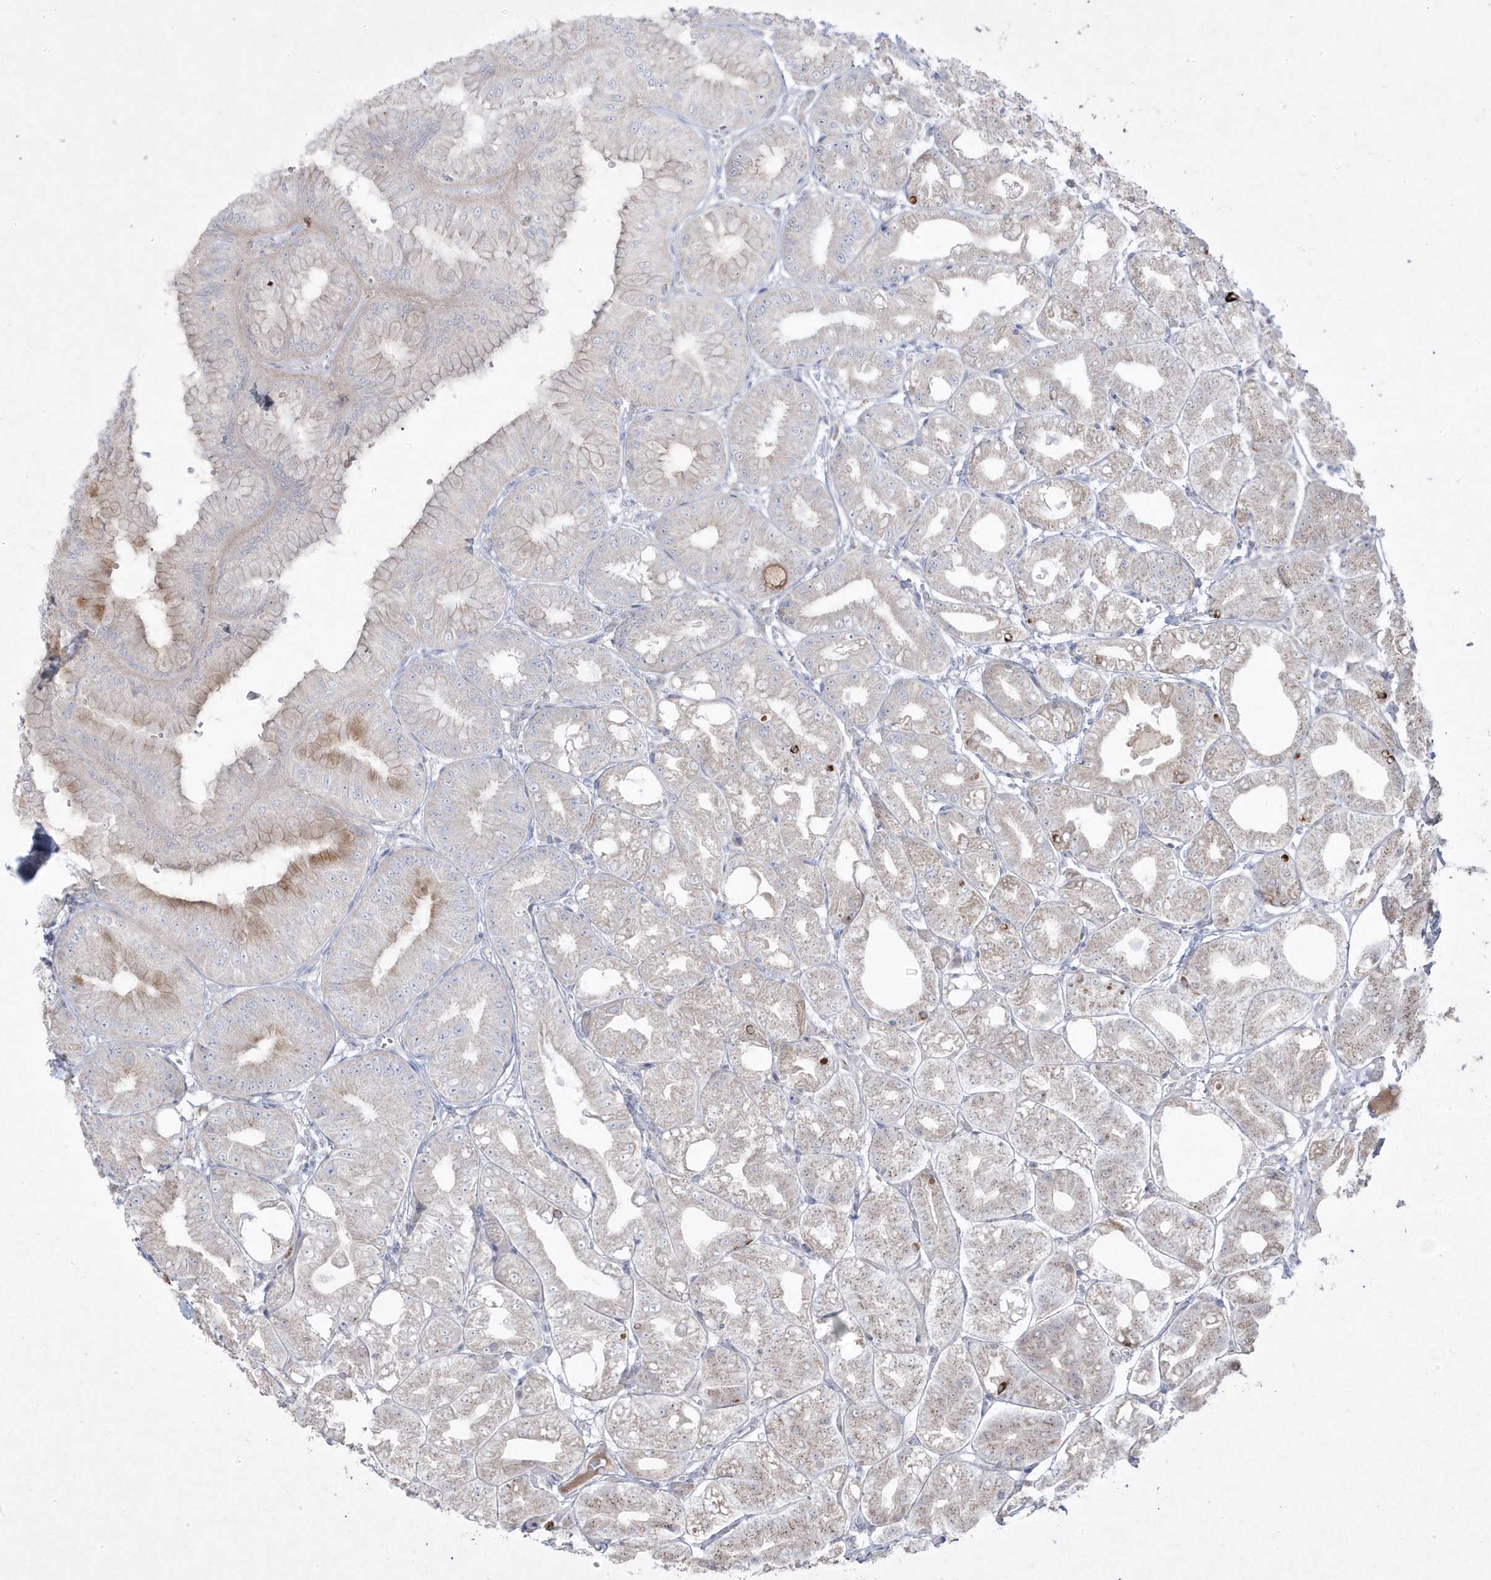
{"staining": {"intensity": "moderate", "quantity": "<25%", "location": "cytoplasmic/membranous"}, "tissue": "stomach", "cell_type": "Glandular cells", "image_type": "normal", "snomed": [{"axis": "morphology", "description": "Normal tissue, NOS"}, {"axis": "topography", "description": "Stomach, lower"}], "caption": "Immunohistochemistry photomicrograph of unremarkable stomach: human stomach stained using immunohistochemistry (IHC) shows low levels of moderate protein expression localized specifically in the cytoplasmic/membranous of glandular cells, appearing as a cytoplasmic/membranous brown color.", "gene": "ADAMTSL3", "patient": {"sex": "male", "age": 71}}